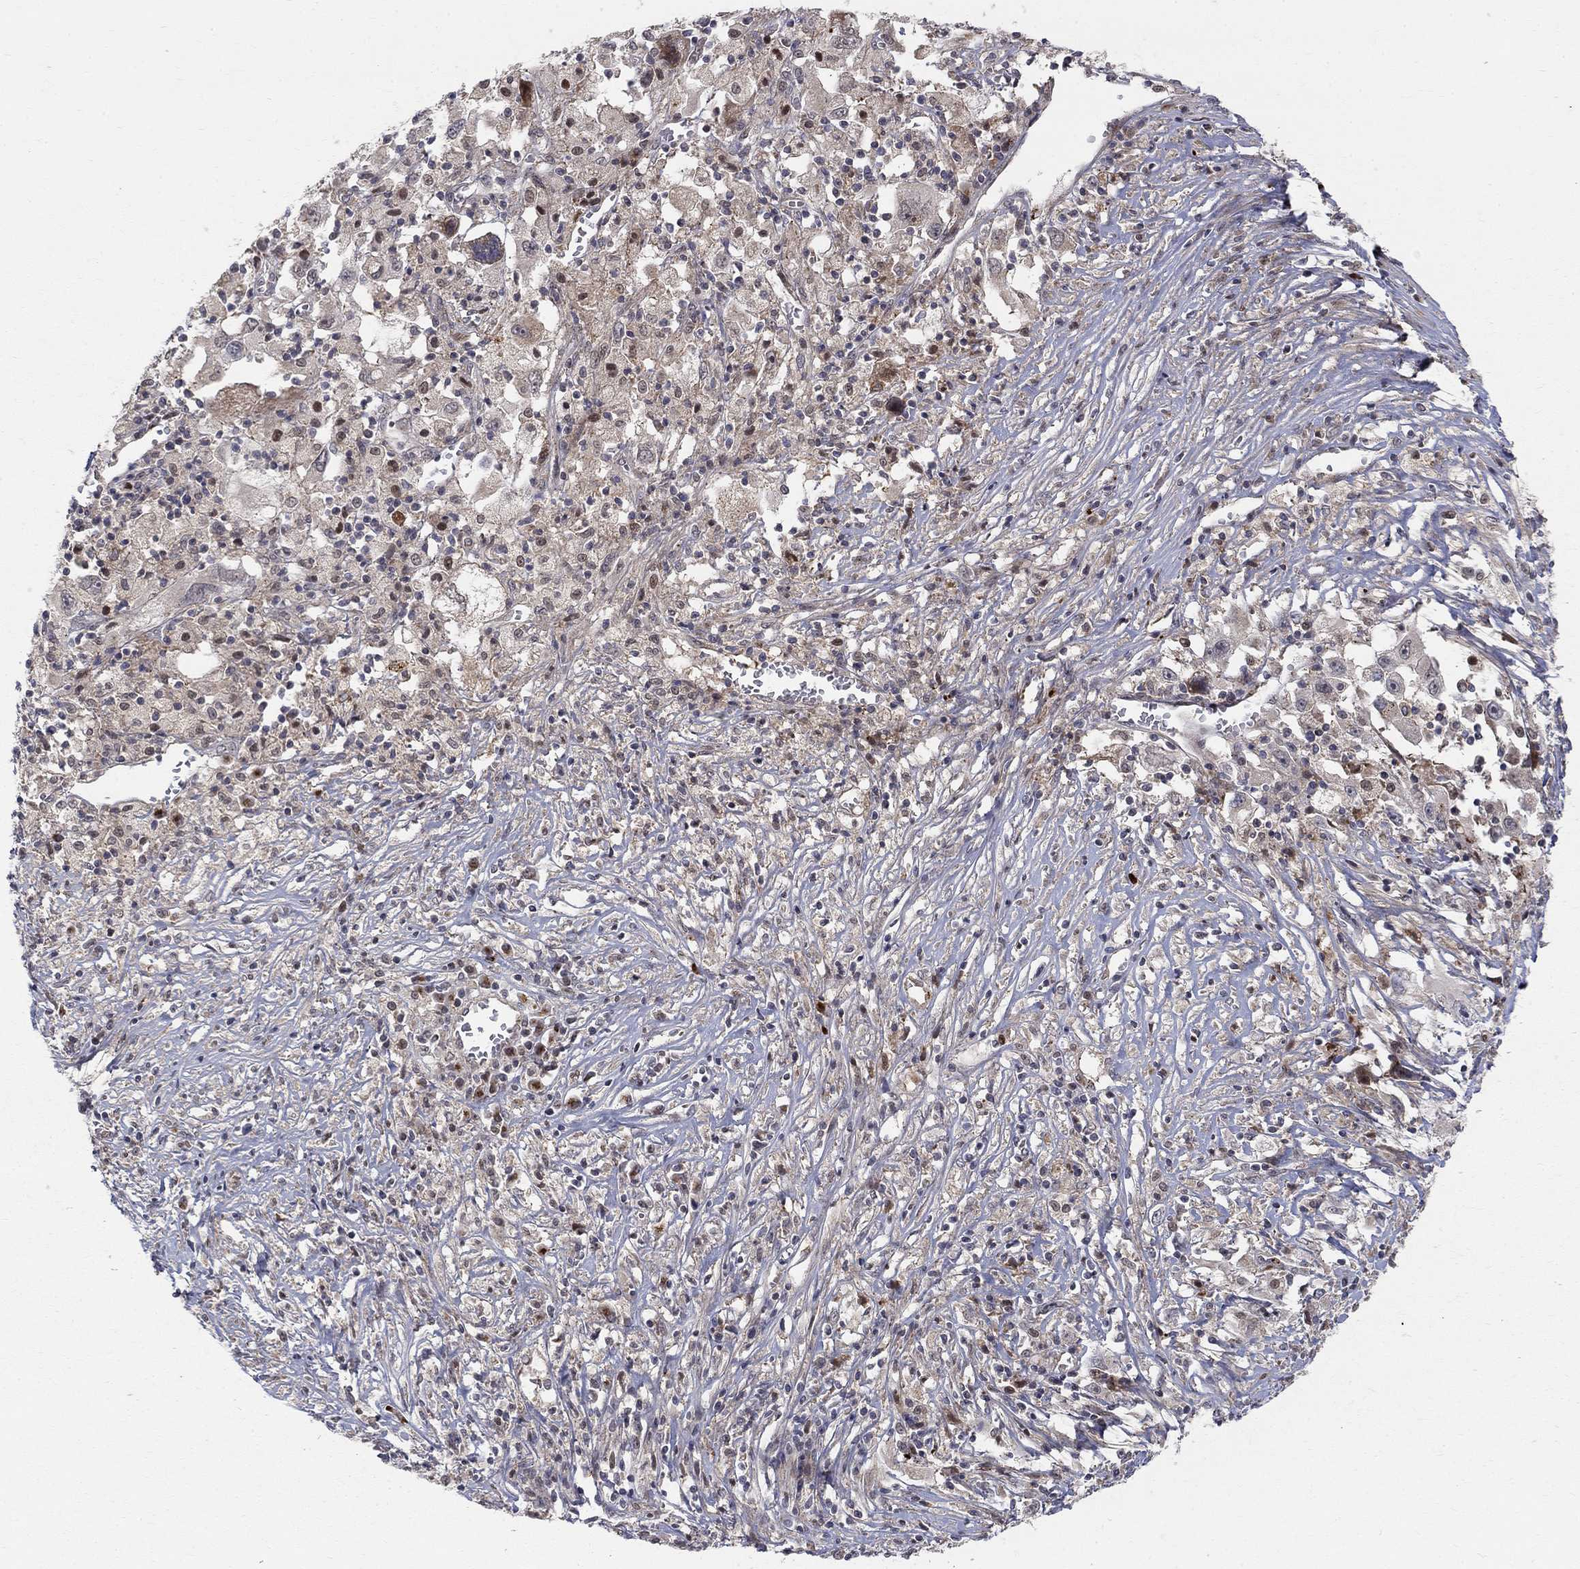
{"staining": {"intensity": "weak", "quantity": "<25%", "location": "cytoplasmic/membranous"}, "tissue": "melanoma", "cell_type": "Tumor cells", "image_type": "cancer", "snomed": [{"axis": "morphology", "description": "Malignant melanoma, Metastatic site"}, {"axis": "topography", "description": "Soft tissue"}], "caption": "Tumor cells are negative for protein expression in human malignant melanoma (metastatic site). Brightfield microscopy of immunohistochemistry stained with DAB (3,3'-diaminobenzidine) (brown) and hematoxylin (blue), captured at high magnification.", "gene": "WDR19", "patient": {"sex": "male", "age": 50}}